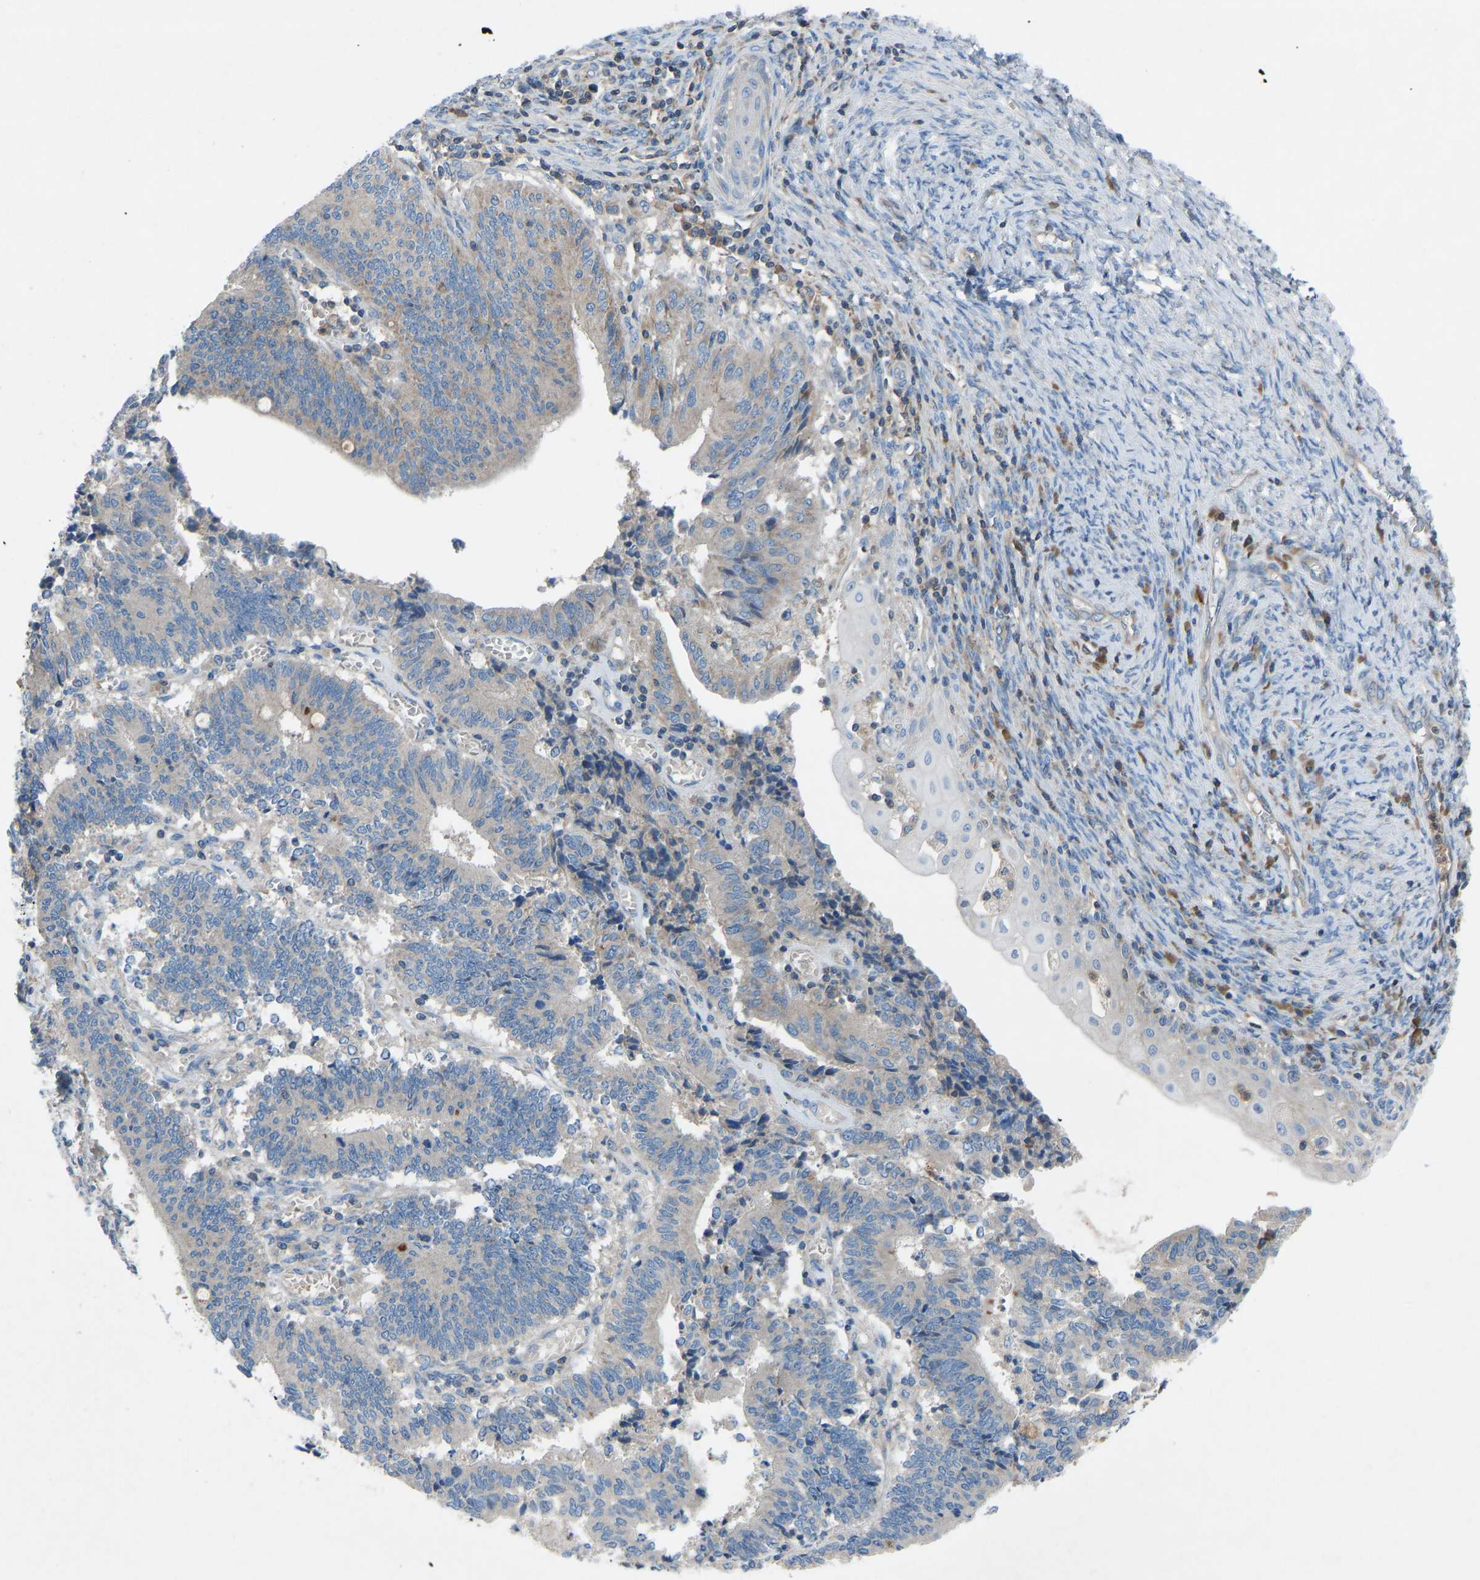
{"staining": {"intensity": "weak", "quantity": "<25%", "location": "cytoplasmic/membranous"}, "tissue": "cervical cancer", "cell_type": "Tumor cells", "image_type": "cancer", "snomed": [{"axis": "morphology", "description": "Adenocarcinoma, NOS"}, {"axis": "topography", "description": "Cervix"}], "caption": "Tumor cells show no significant protein positivity in cervical cancer (adenocarcinoma).", "gene": "GRK6", "patient": {"sex": "female", "age": 44}}